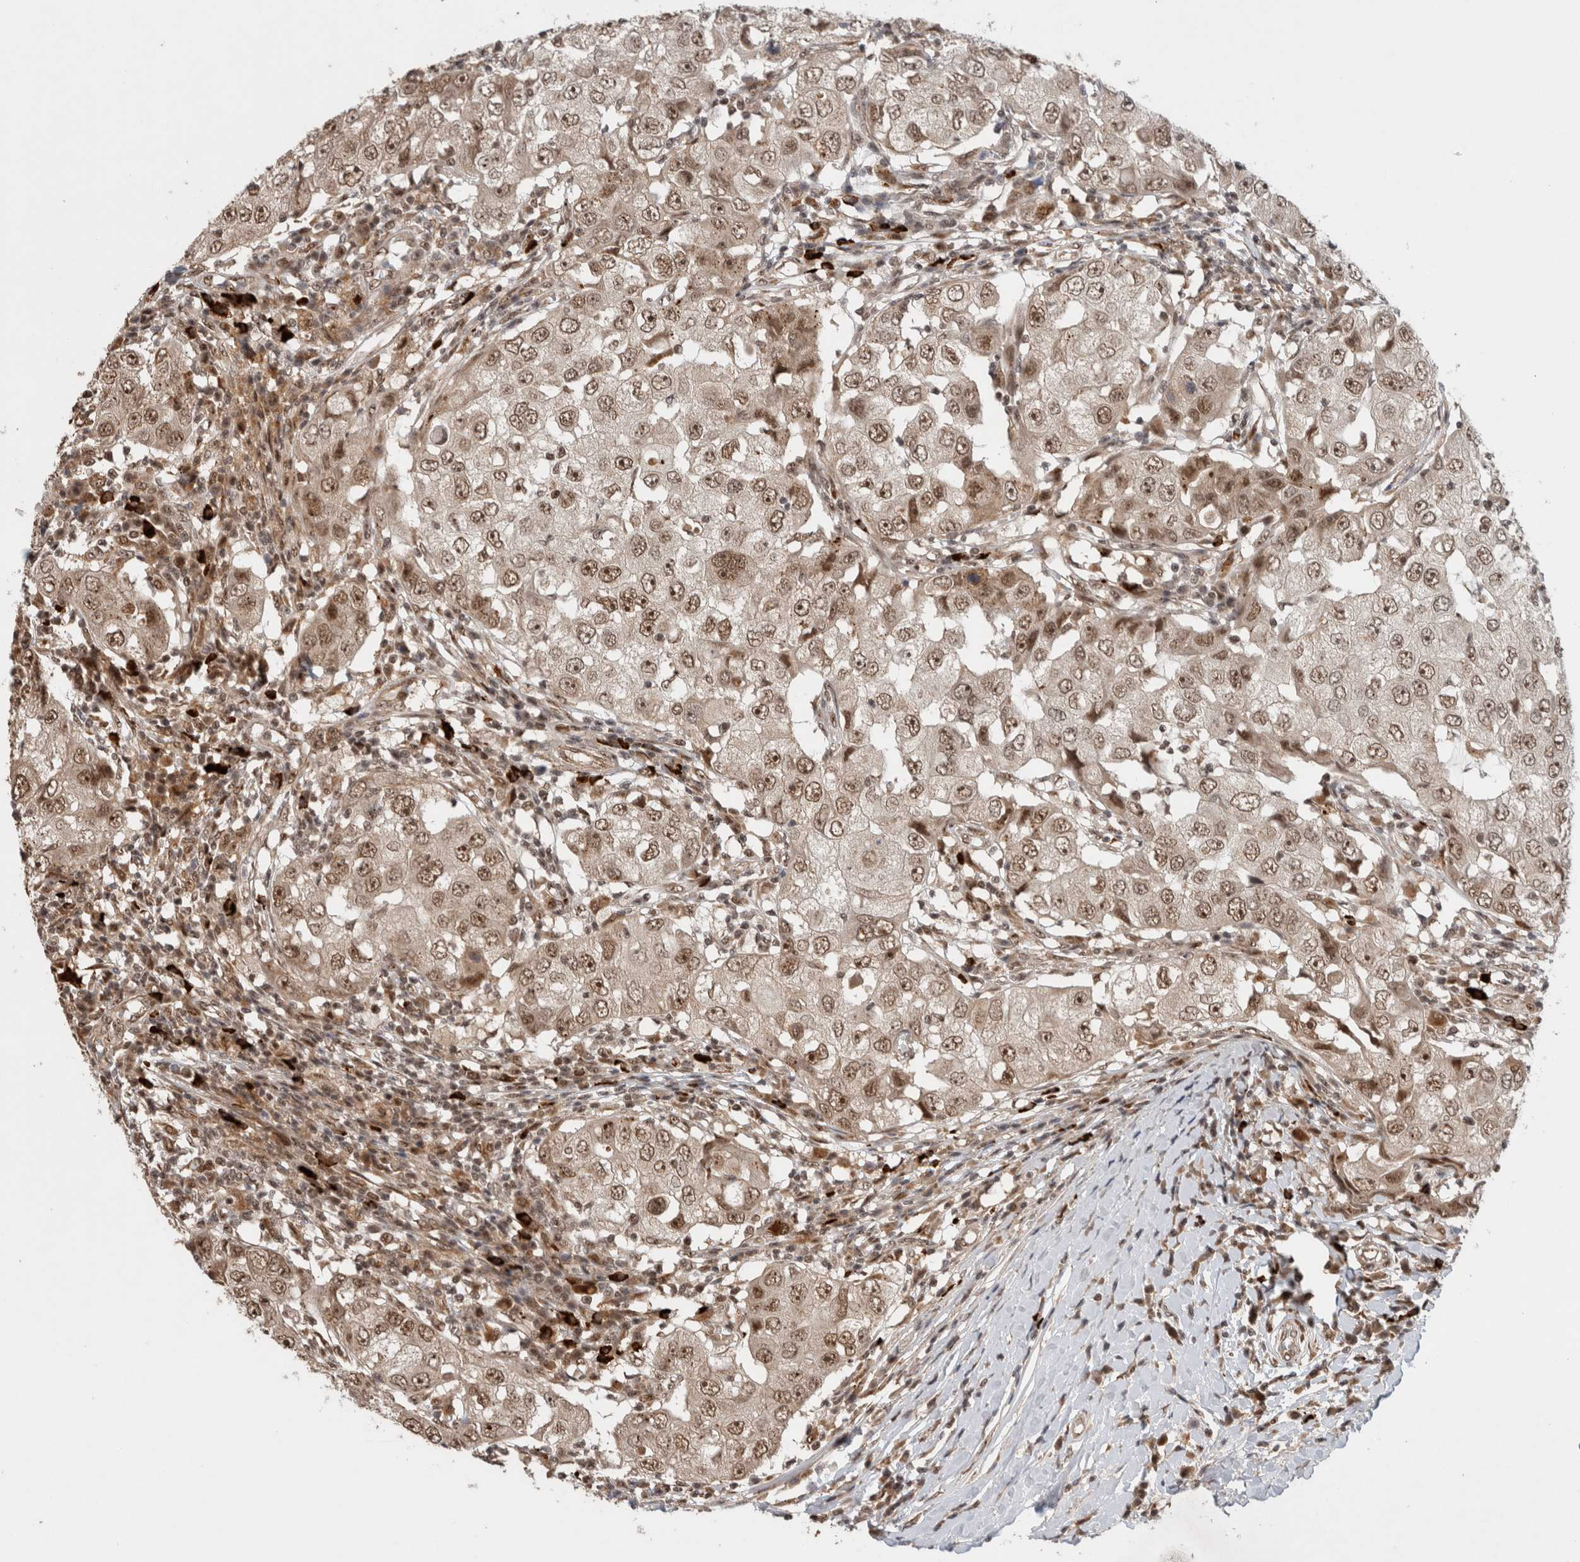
{"staining": {"intensity": "moderate", "quantity": ">75%", "location": "nuclear"}, "tissue": "breast cancer", "cell_type": "Tumor cells", "image_type": "cancer", "snomed": [{"axis": "morphology", "description": "Duct carcinoma"}, {"axis": "topography", "description": "Breast"}], "caption": "A brown stain highlights moderate nuclear positivity of a protein in breast cancer (infiltrating ductal carcinoma) tumor cells. The protein of interest is stained brown, and the nuclei are stained in blue (DAB (3,3'-diaminobenzidine) IHC with brightfield microscopy, high magnification).", "gene": "MPHOSPH6", "patient": {"sex": "female", "age": 27}}